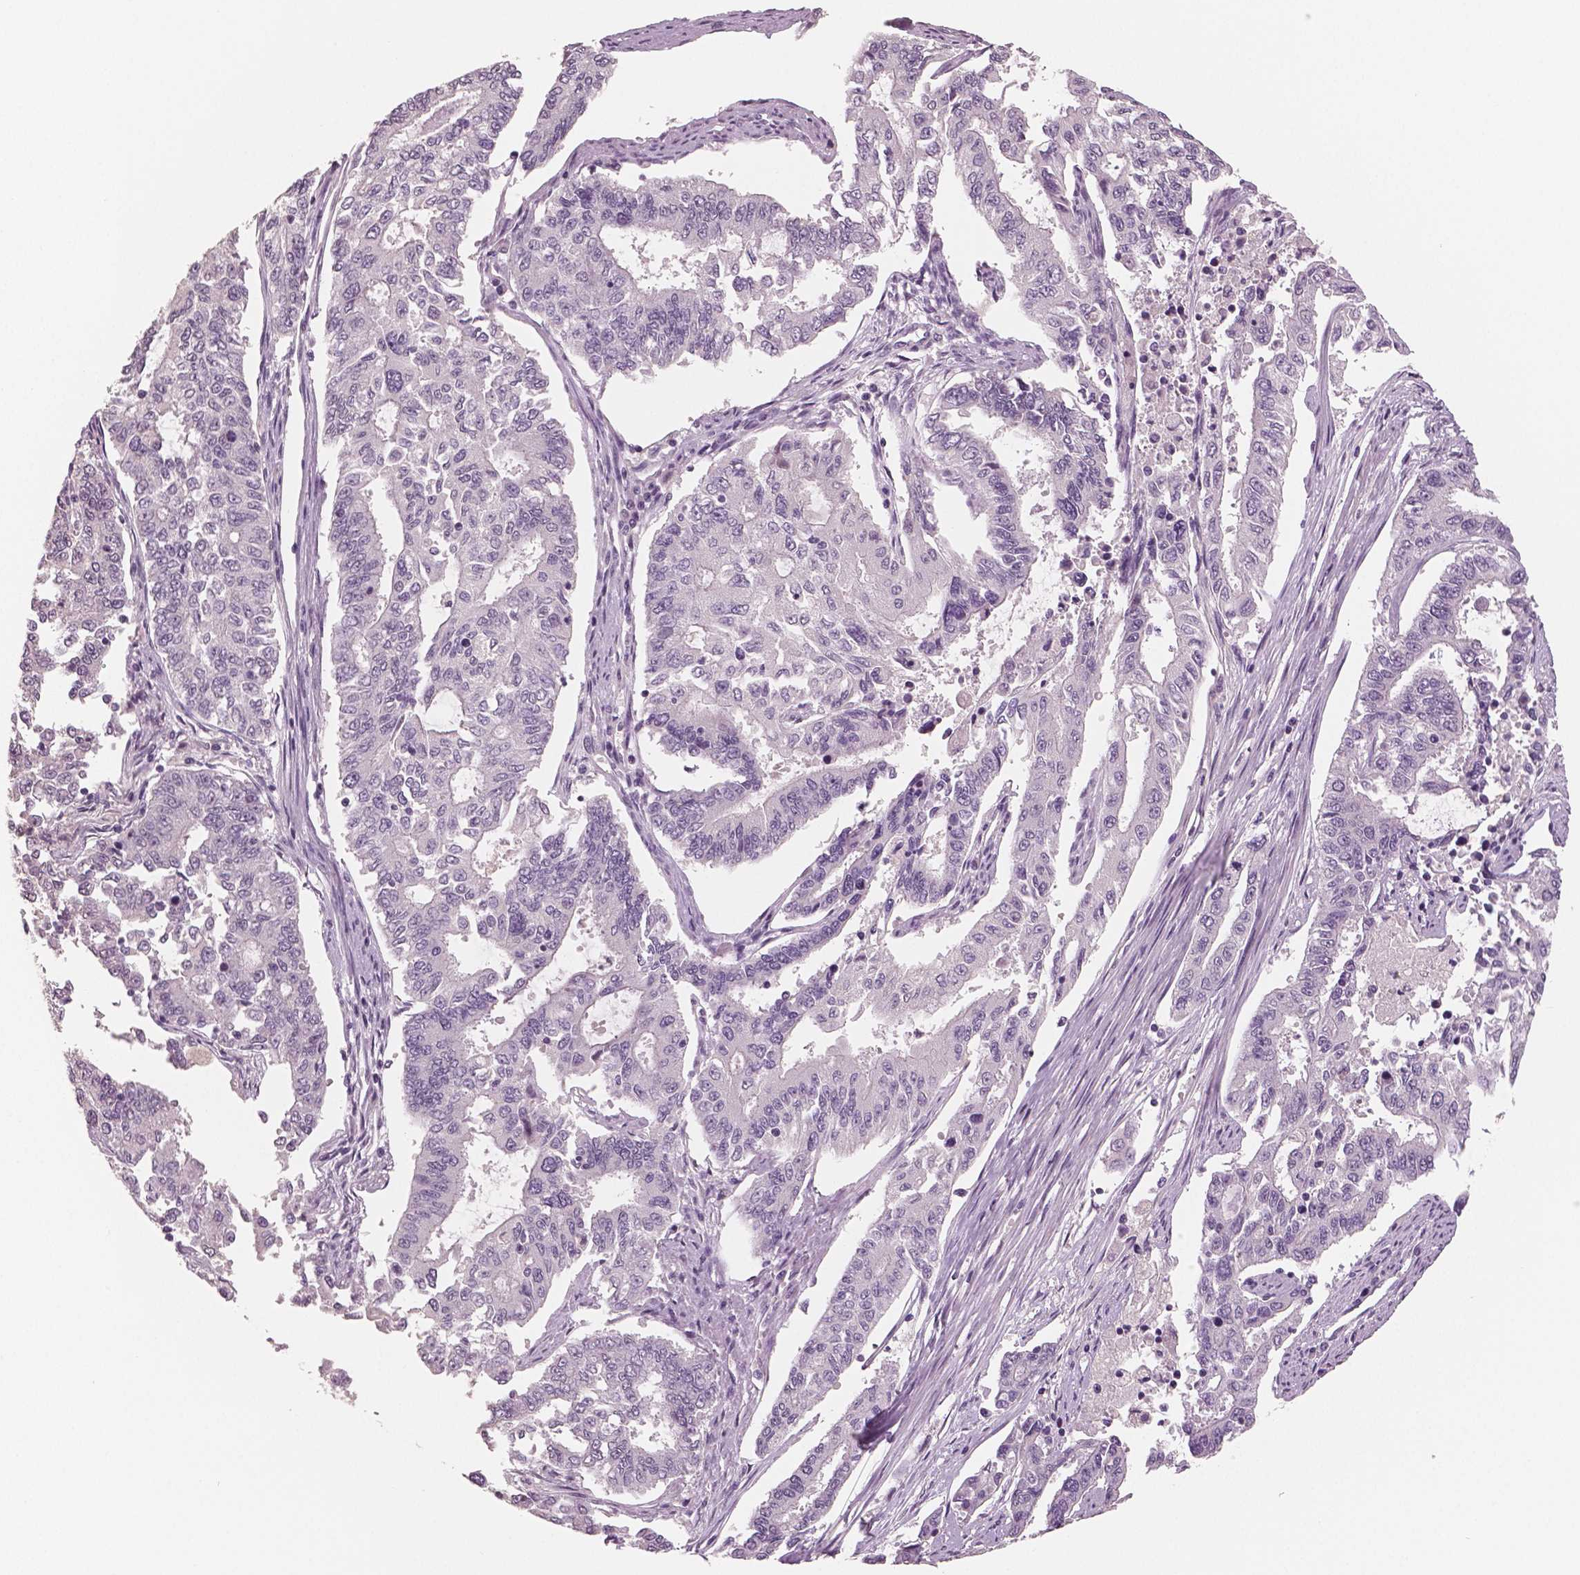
{"staining": {"intensity": "negative", "quantity": "none", "location": "none"}, "tissue": "endometrial cancer", "cell_type": "Tumor cells", "image_type": "cancer", "snomed": [{"axis": "morphology", "description": "Adenocarcinoma, NOS"}, {"axis": "topography", "description": "Uterus"}], "caption": "DAB immunohistochemical staining of human endometrial adenocarcinoma exhibits no significant expression in tumor cells.", "gene": "NECAB2", "patient": {"sex": "female", "age": 59}}